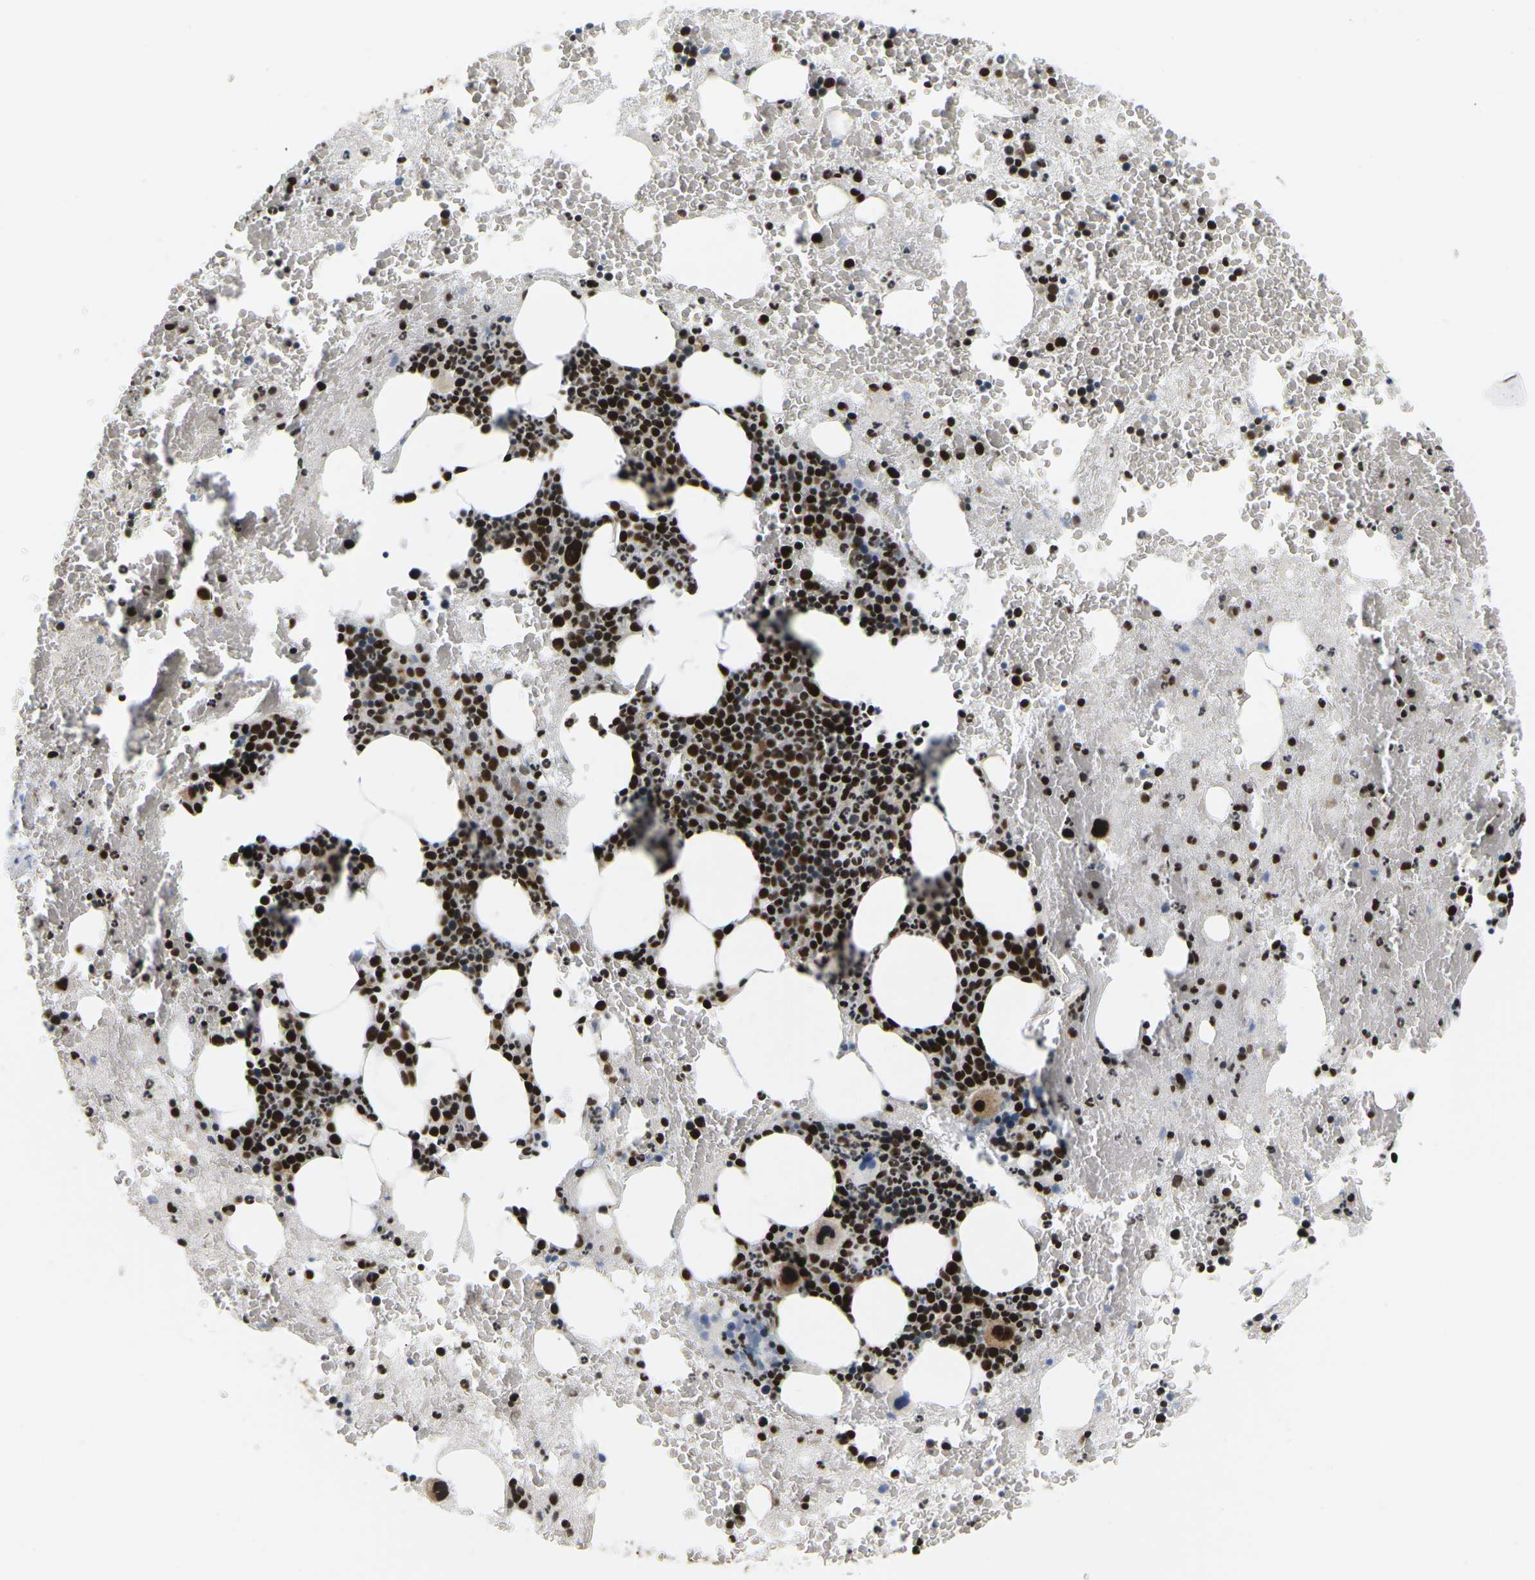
{"staining": {"intensity": "strong", "quantity": ">75%", "location": "nuclear"}, "tissue": "bone marrow", "cell_type": "Hematopoietic cells", "image_type": "normal", "snomed": [{"axis": "morphology", "description": "Normal tissue, NOS"}, {"axis": "morphology", "description": "Inflammation, NOS"}, {"axis": "topography", "description": "Bone marrow"}], "caption": "Bone marrow stained with immunohistochemistry shows strong nuclear positivity in approximately >75% of hematopoietic cells. (brown staining indicates protein expression, while blue staining denotes nuclei).", "gene": "CELF1", "patient": {"sex": "male", "age": 63}}